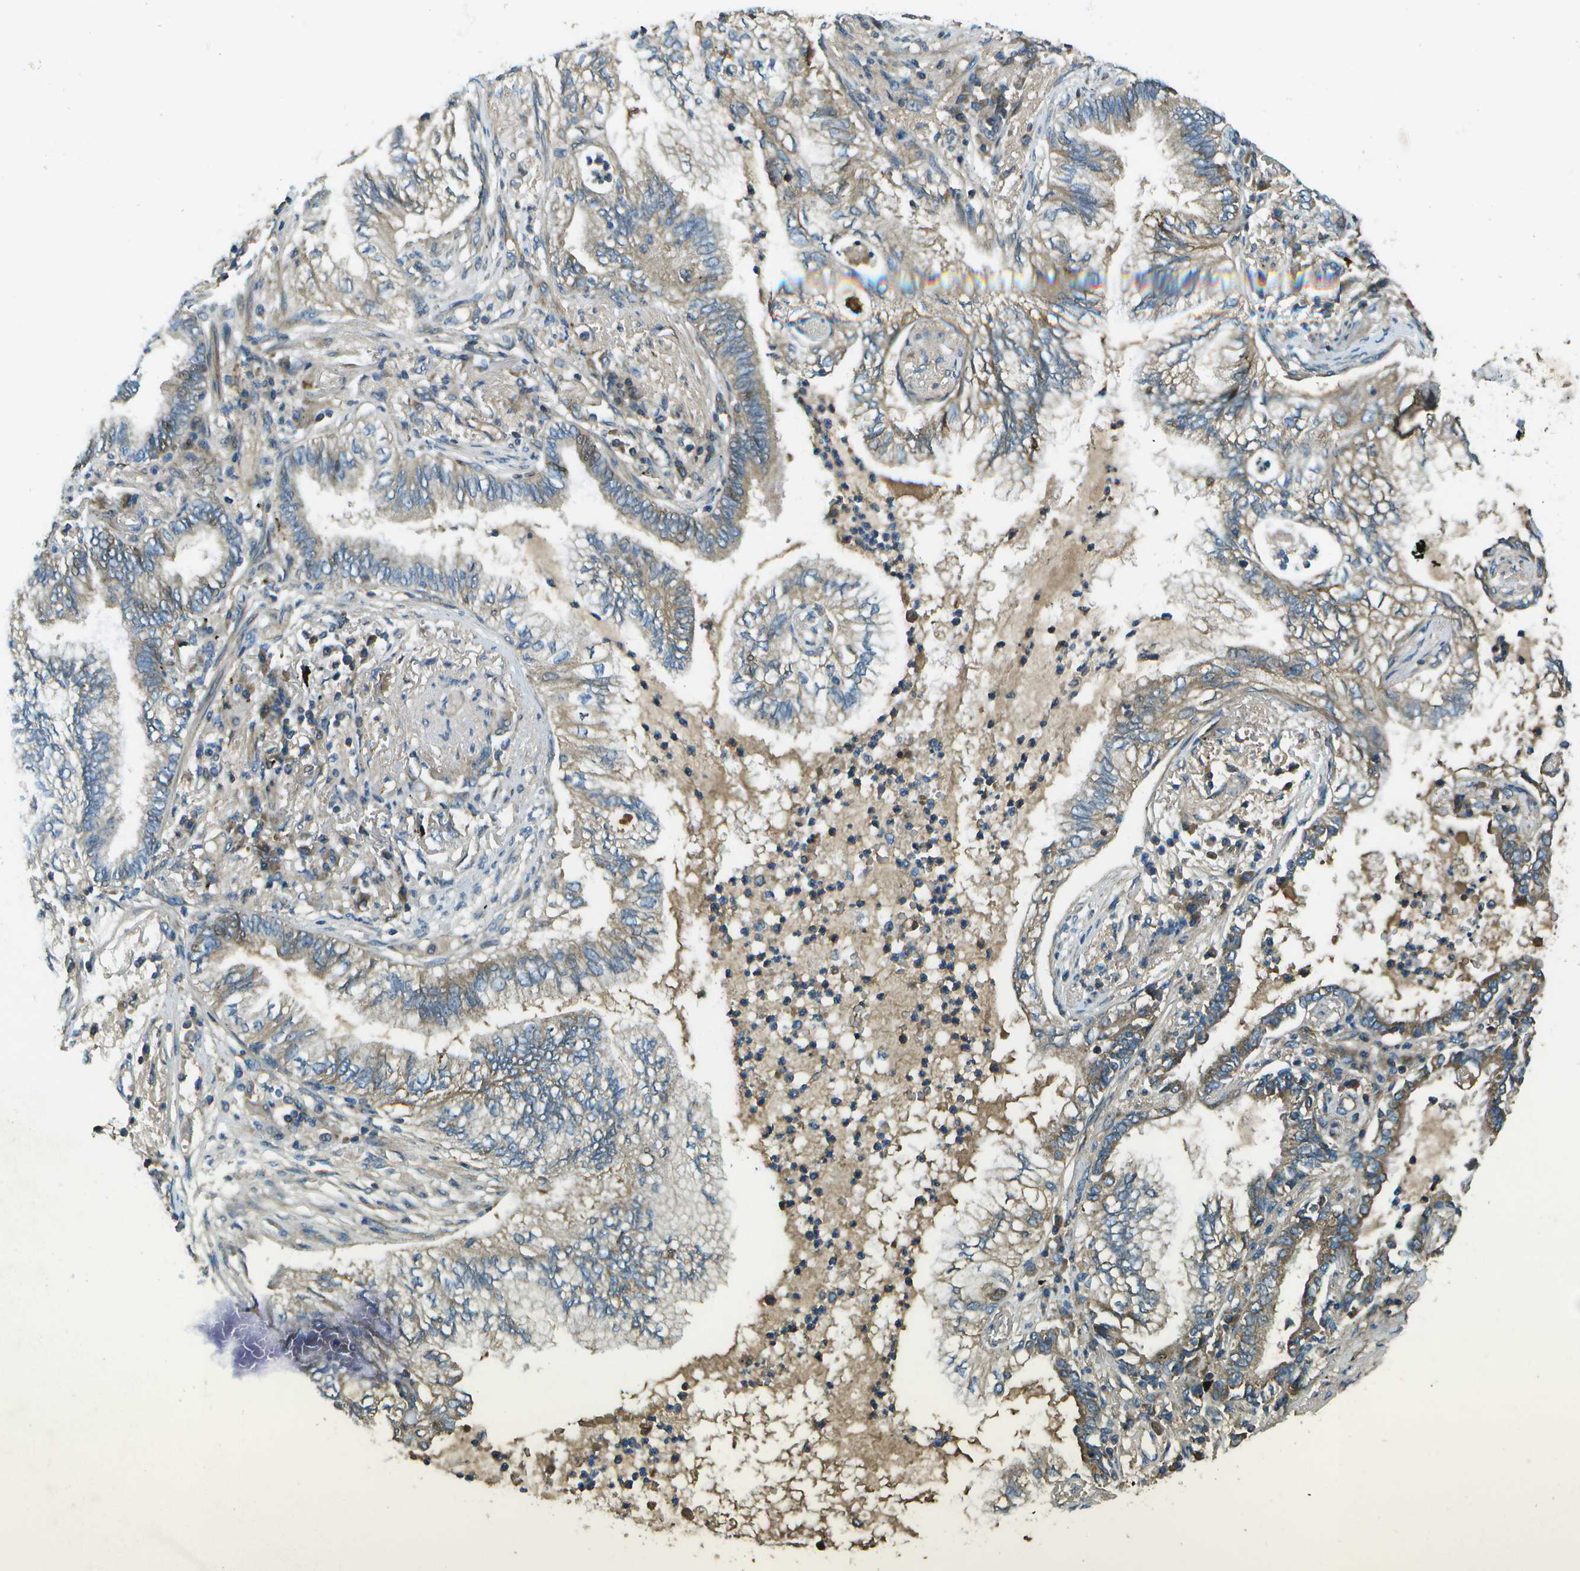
{"staining": {"intensity": "weak", "quantity": "25%-75%", "location": "cytoplasmic/membranous"}, "tissue": "lung cancer", "cell_type": "Tumor cells", "image_type": "cancer", "snomed": [{"axis": "morphology", "description": "Normal tissue, NOS"}, {"axis": "morphology", "description": "Adenocarcinoma, NOS"}, {"axis": "topography", "description": "Bronchus"}, {"axis": "topography", "description": "Lung"}], "caption": "There is low levels of weak cytoplasmic/membranous expression in tumor cells of lung cancer (adenocarcinoma), as demonstrated by immunohistochemical staining (brown color).", "gene": "PXYLP1", "patient": {"sex": "female", "age": 70}}